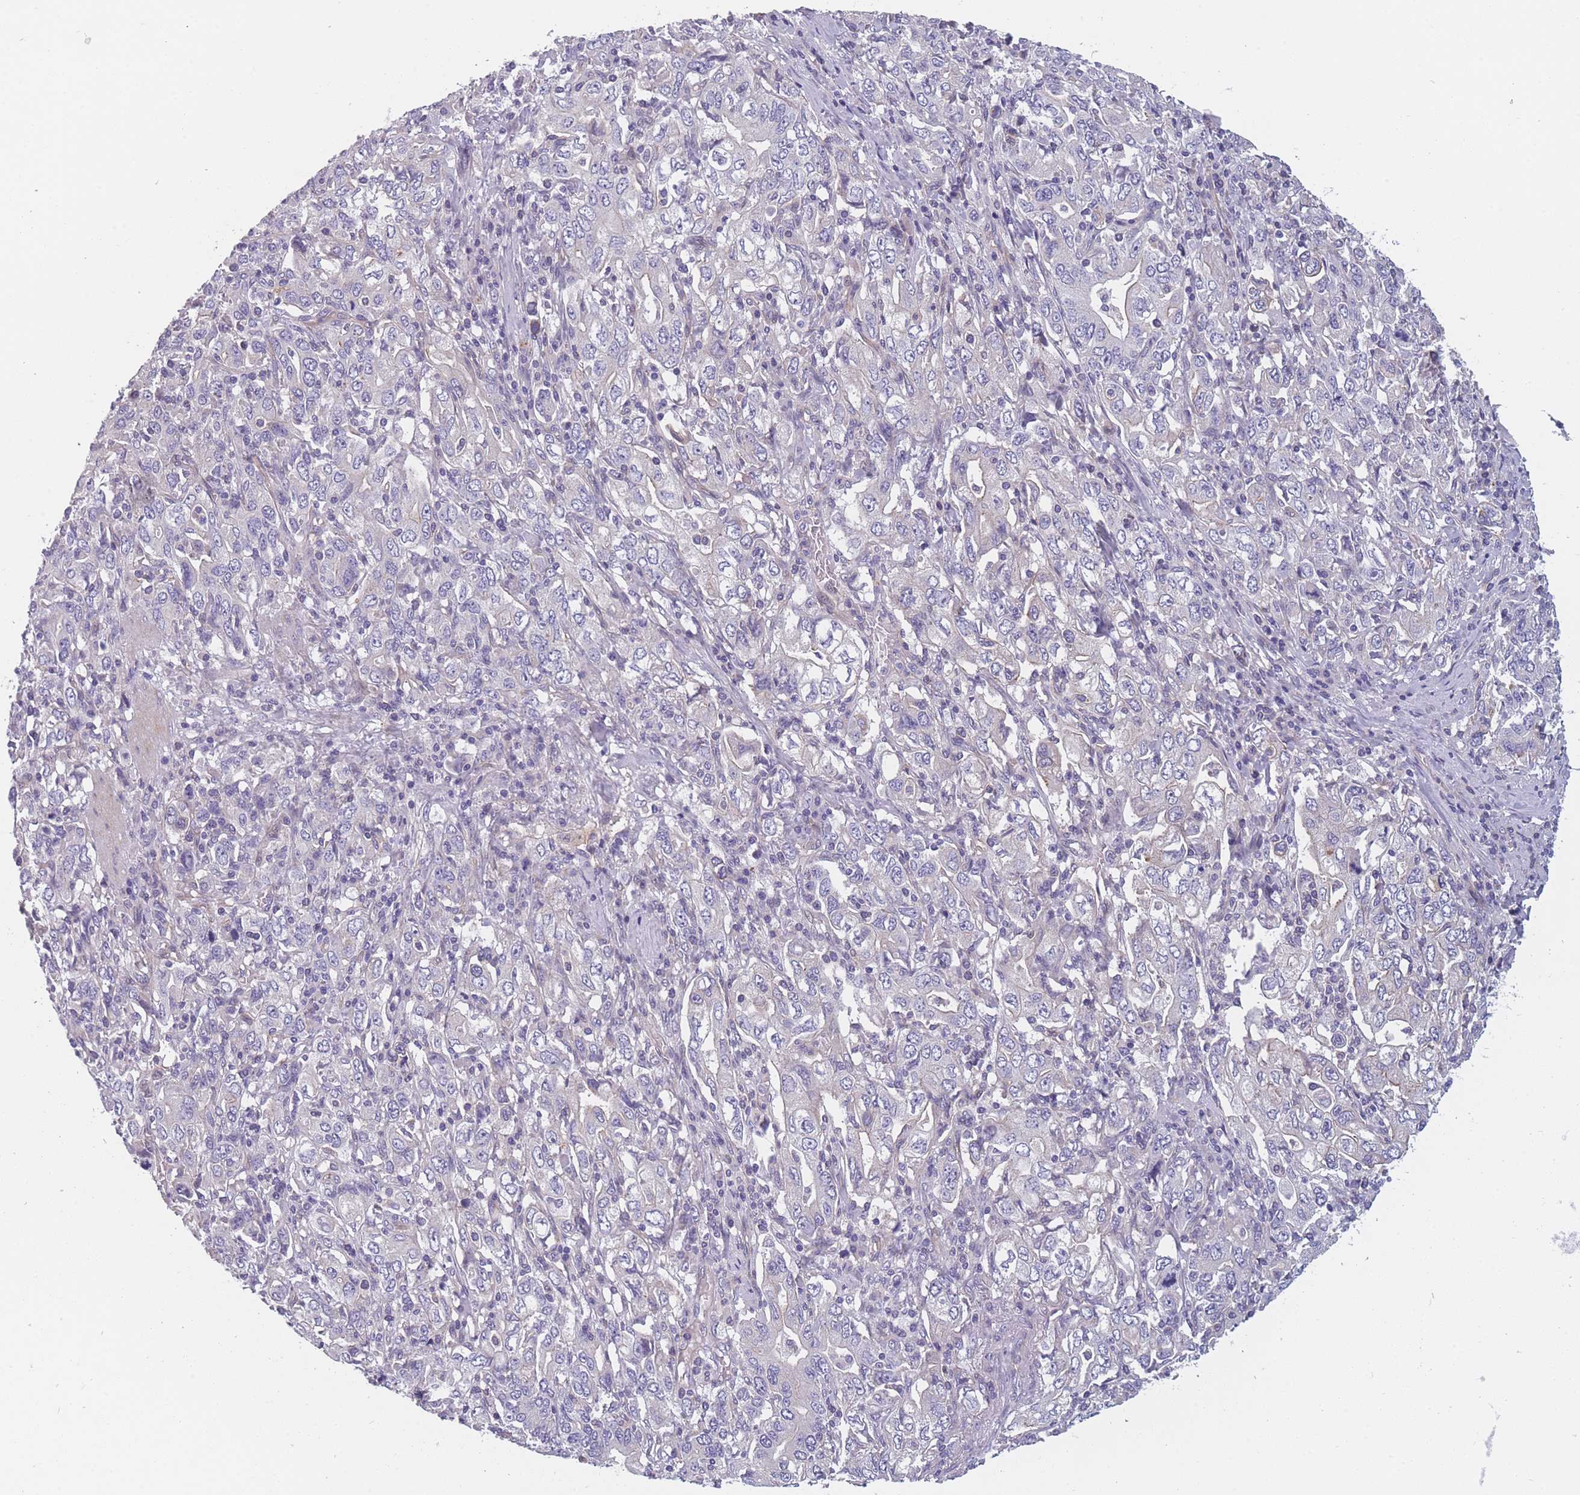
{"staining": {"intensity": "negative", "quantity": "none", "location": "none"}, "tissue": "stomach cancer", "cell_type": "Tumor cells", "image_type": "cancer", "snomed": [{"axis": "morphology", "description": "Adenocarcinoma, NOS"}, {"axis": "topography", "description": "Stomach, upper"}, {"axis": "topography", "description": "Stomach"}], "caption": "A photomicrograph of stomach cancer (adenocarcinoma) stained for a protein displays no brown staining in tumor cells. The staining was performed using DAB (3,3'-diaminobenzidine) to visualize the protein expression in brown, while the nuclei were stained in blue with hematoxylin (Magnification: 20x).", "gene": "FAM83F", "patient": {"sex": "male", "age": 62}}